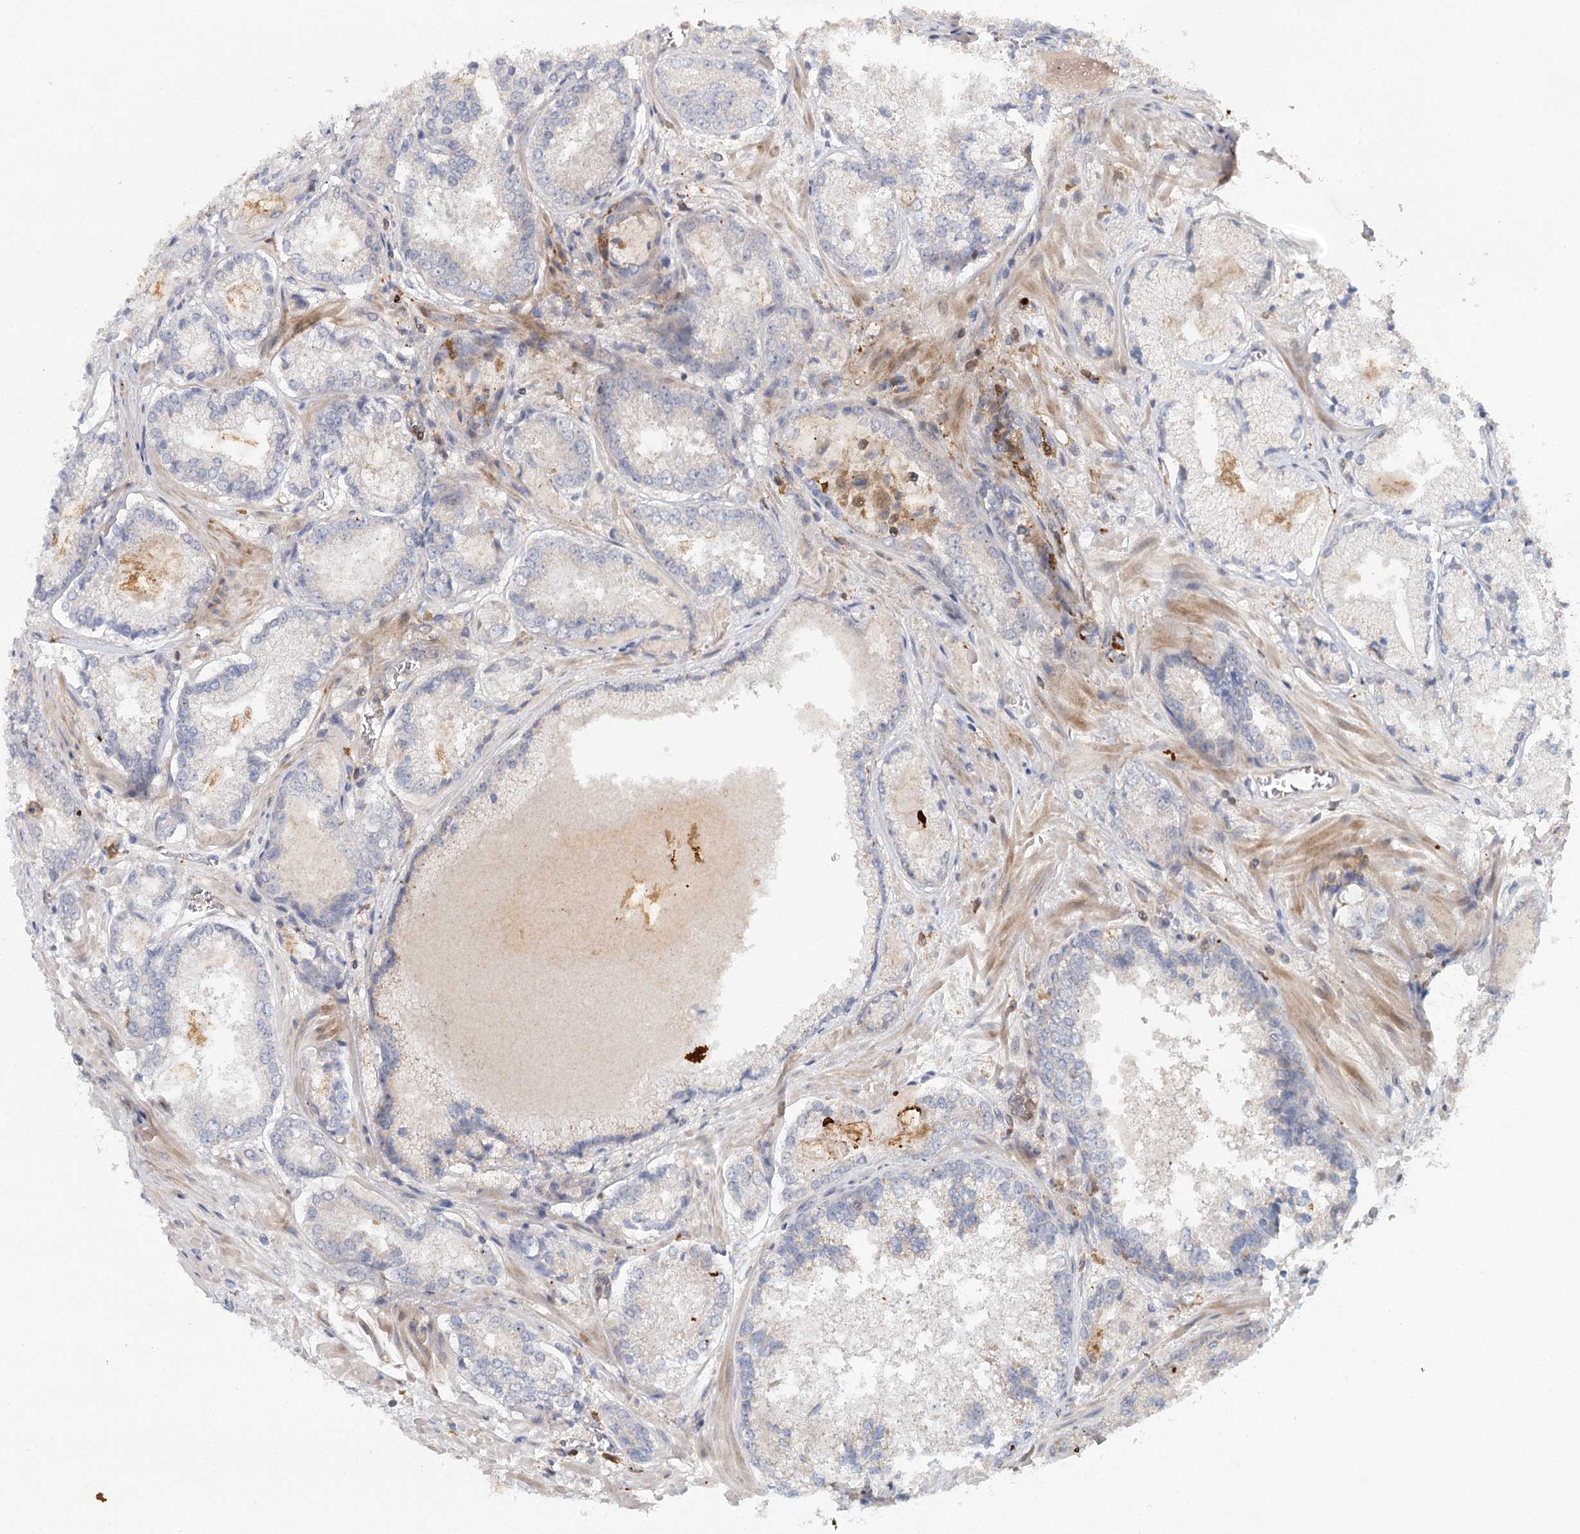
{"staining": {"intensity": "negative", "quantity": "none", "location": "none"}, "tissue": "prostate cancer", "cell_type": "Tumor cells", "image_type": "cancer", "snomed": [{"axis": "morphology", "description": "Adenocarcinoma, Low grade"}, {"axis": "topography", "description": "Prostate"}], "caption": "DAB immunohistochemical staining of human prostate low-grade adenocarcinoma shows no significant staining in tumor cells.", "gene": "SLC41A2", "patient": {"sex": "male", "age": 74}}